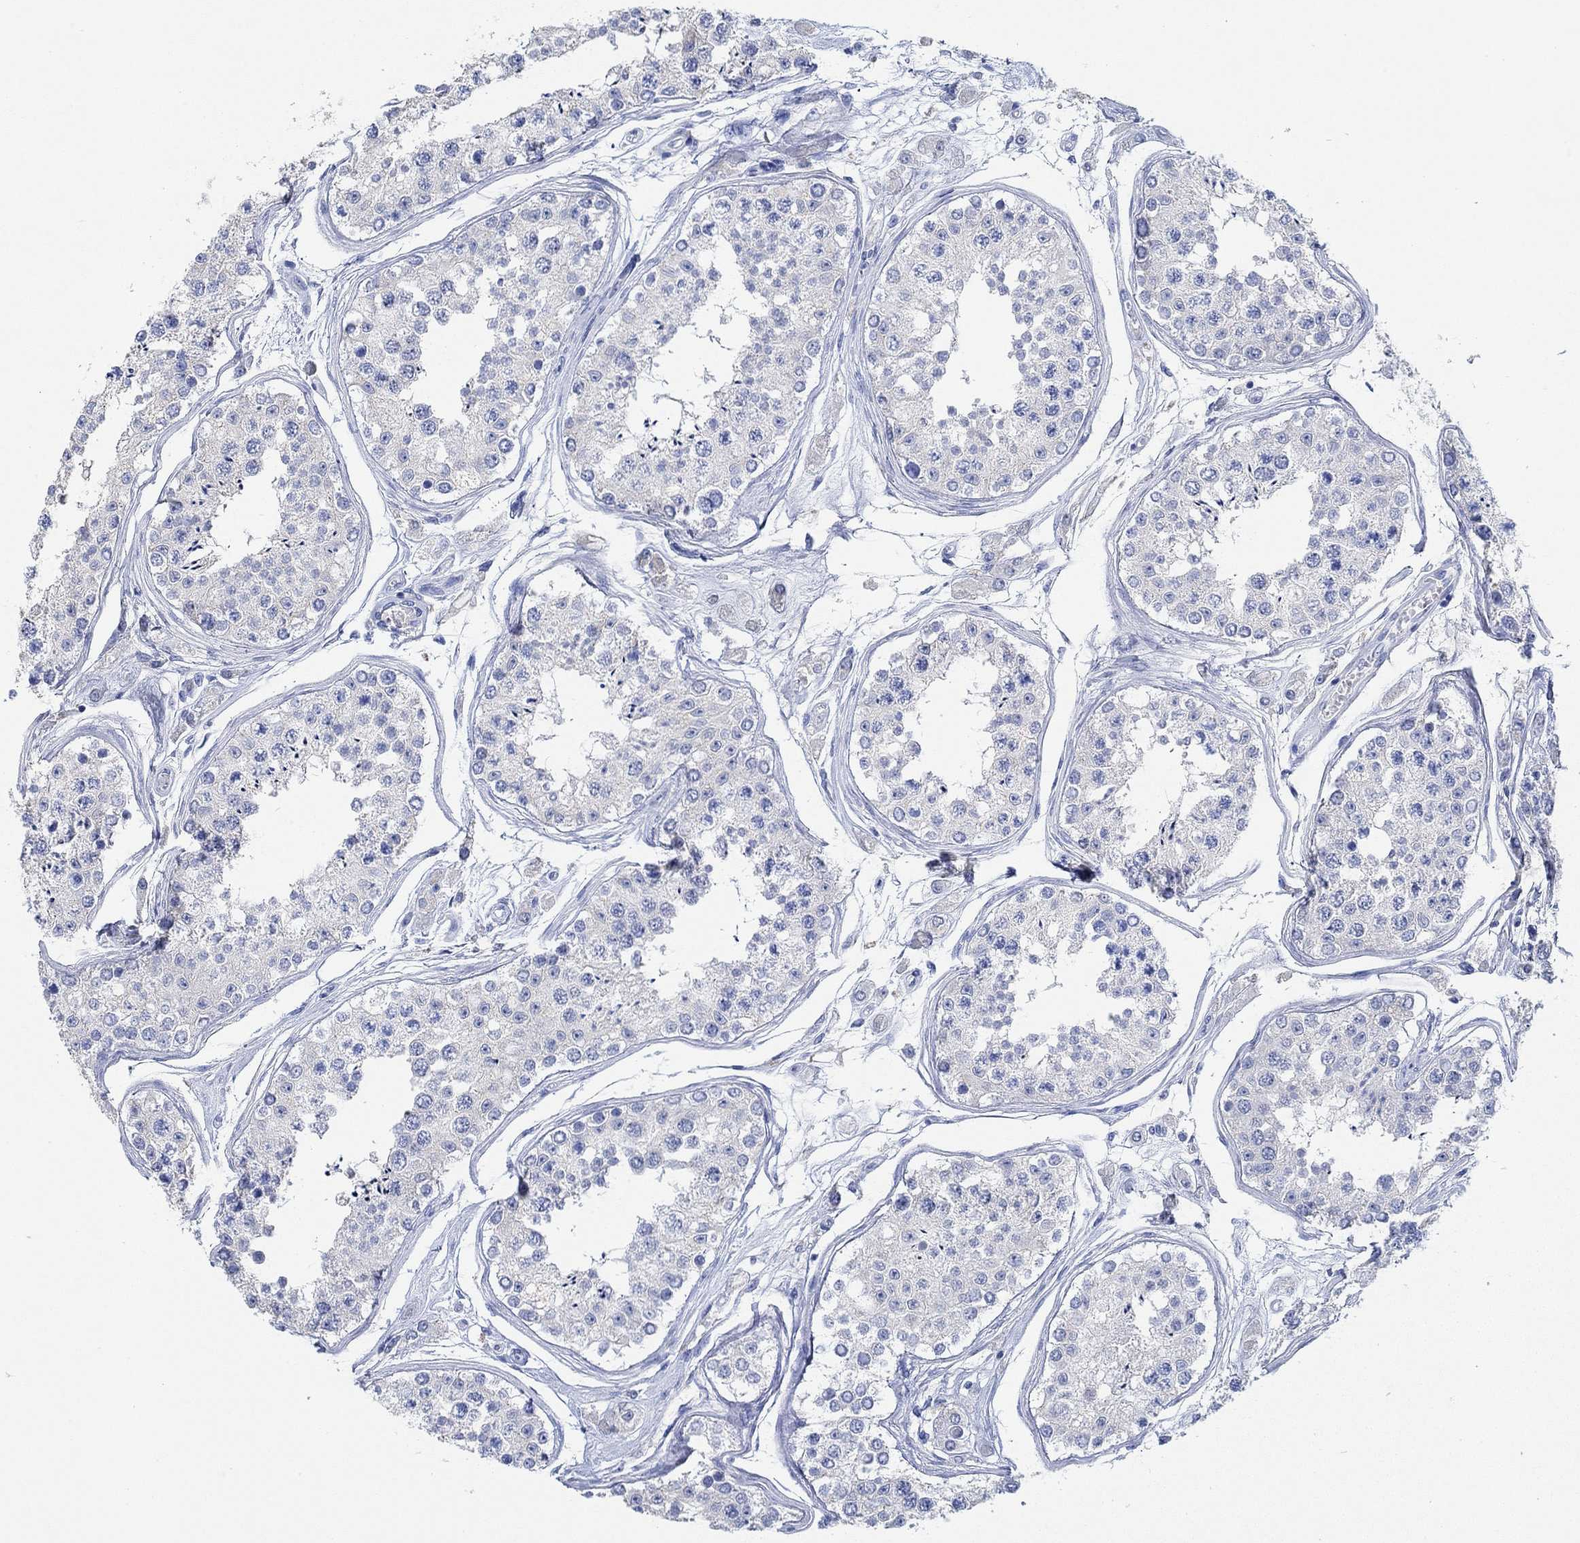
{"staining": {"intensity": "negative", "quantity": "none", "location": "none"}, "tissue": "testis", "cell_type": "Cells in seminiferous ducts", "image_type": "normal", "snomed": [{"axis": "morphology", "description": "Normal tissue, NOS"}, {"axis": "topography", "description": "Testis"}], "caption": "Protein analysis of benign testis demonstrates no significant staining in cells in seminiferous ducts. Brightfield microscopy of immunohistochemistry stained with DAB (3,3'-diaminobenzidine) (brown) and hematoxylin (blue), captured at high magnification.", "gene": "PPP1R17", "patient": {"sex": "male", "age": 25}}